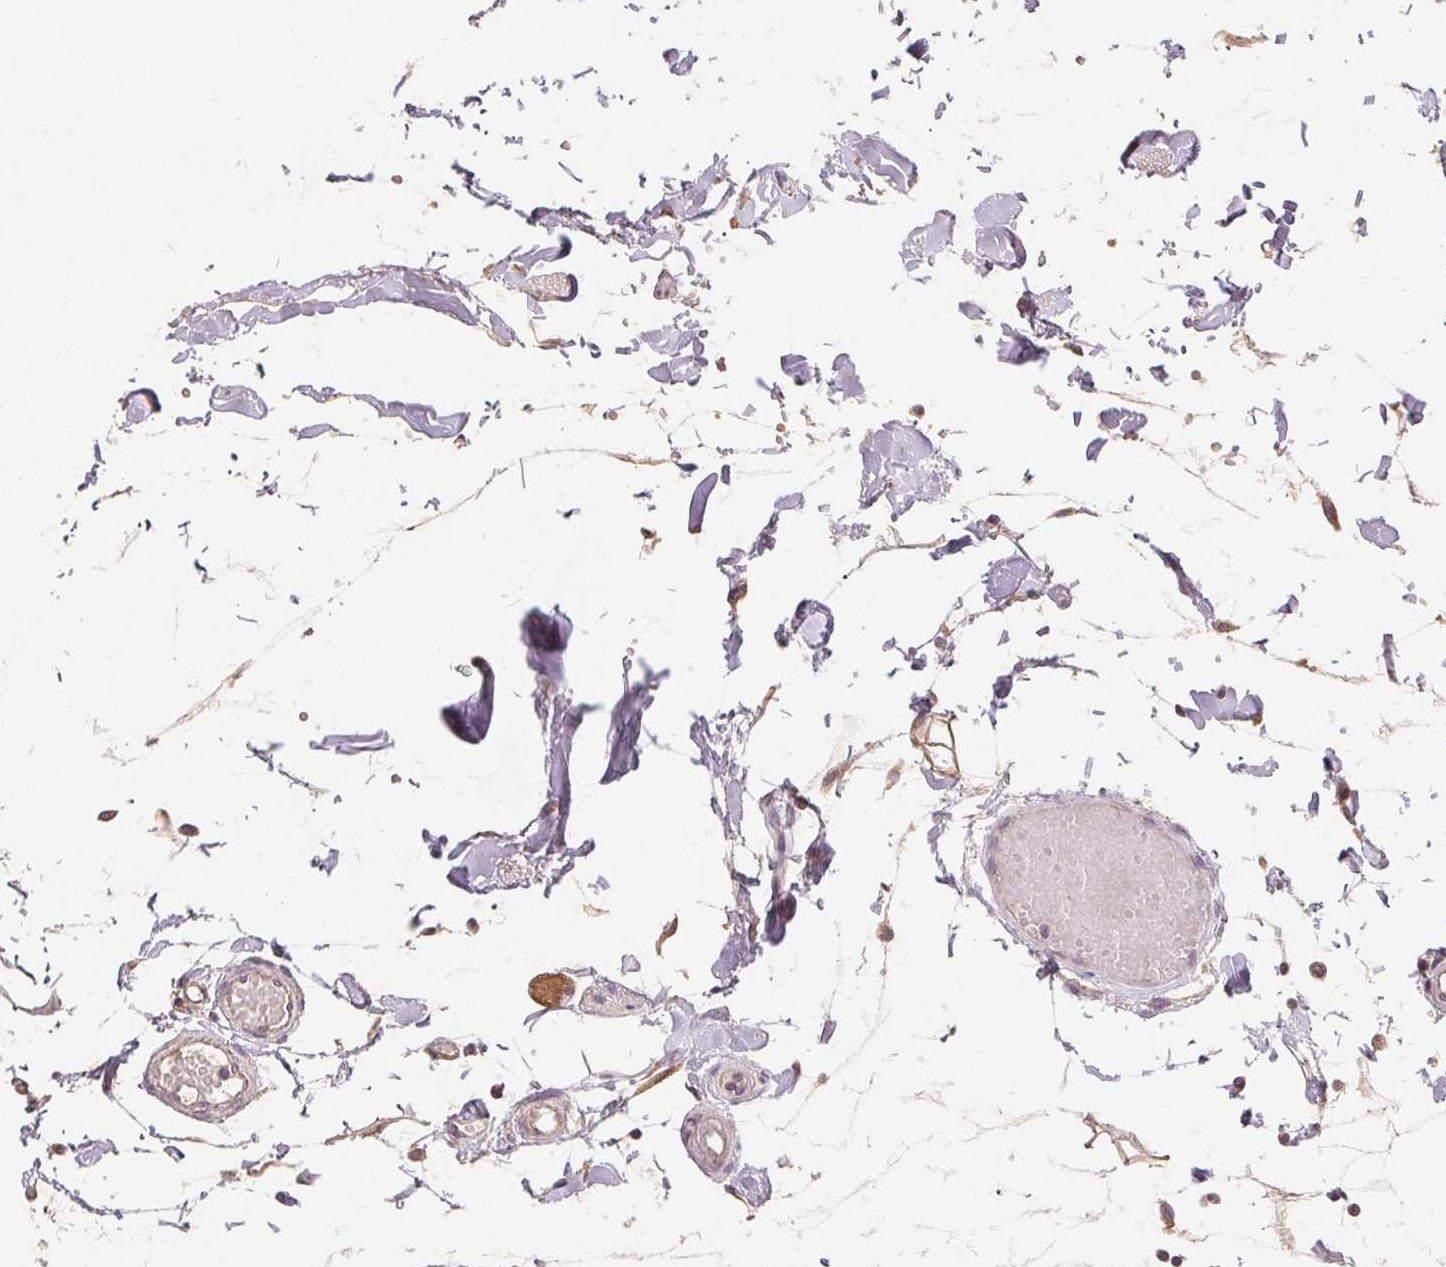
{"staining": {"intensity": "weak", "quantity": ">75%", "location": "cytoplasmic/membranous"}, "tissue": "colon", "cell_type": "Endothelial cells", "image_type": "normal", "snomed": [{"axis": "morphology", "description": "Normal tissue, NOS"}, {"axis": "morphology", "description": "Adenocarcinoma, NOS"}, {"axis": "topography", "description": "Colon"}], "caption": "DAB immunohistochemical staining of unremarkable colon displays weak cytoplasmic/membranous protein expression in about >75% of endothelial cells.", "gene": "CDIPT", "patient": {"sex": "male", "age": 83}}